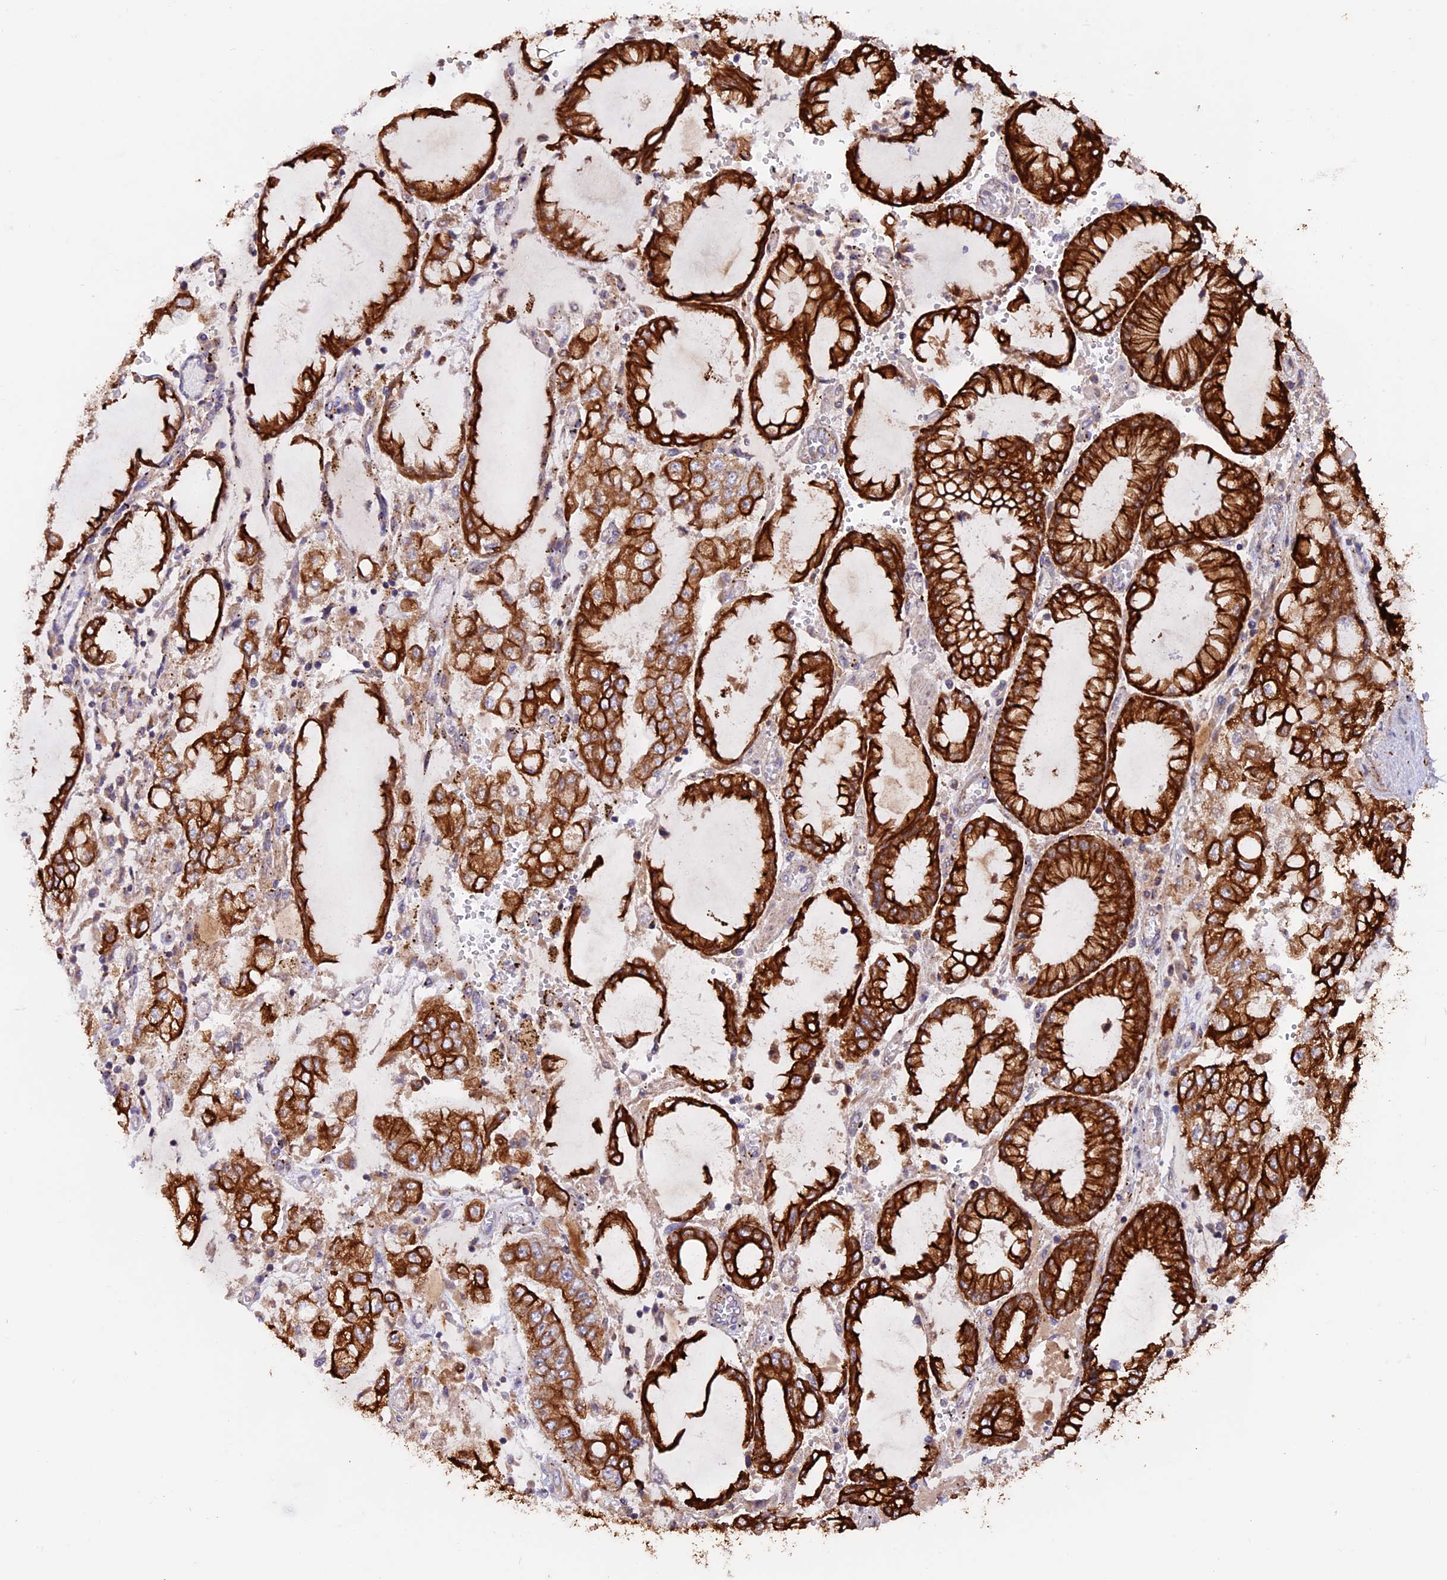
{"staining": {"intensity": "strong", "quantity": ">75%", "location": "cytoplasmic/membranous"}, "tissue": "stomach cancer", "cell_type": "Tumor cells", "image_type": "cancer", "snomed": [{"axis": "morphology", "description": "Adenocarcinoma, NOS"}, {"axis": "topography", "description": "Stomach"}], "caption": "Immunohistochemistry (IHC) (DAB (3,3'-diaminobenzidine)) staining of human adenocarcinoma (stomach) reveals strong cytoplasmic/membranous protein expression in approximately >75% of tumor cells.", "gene": "PTPN9", "patient": {"sex": "male", "age": 76}}